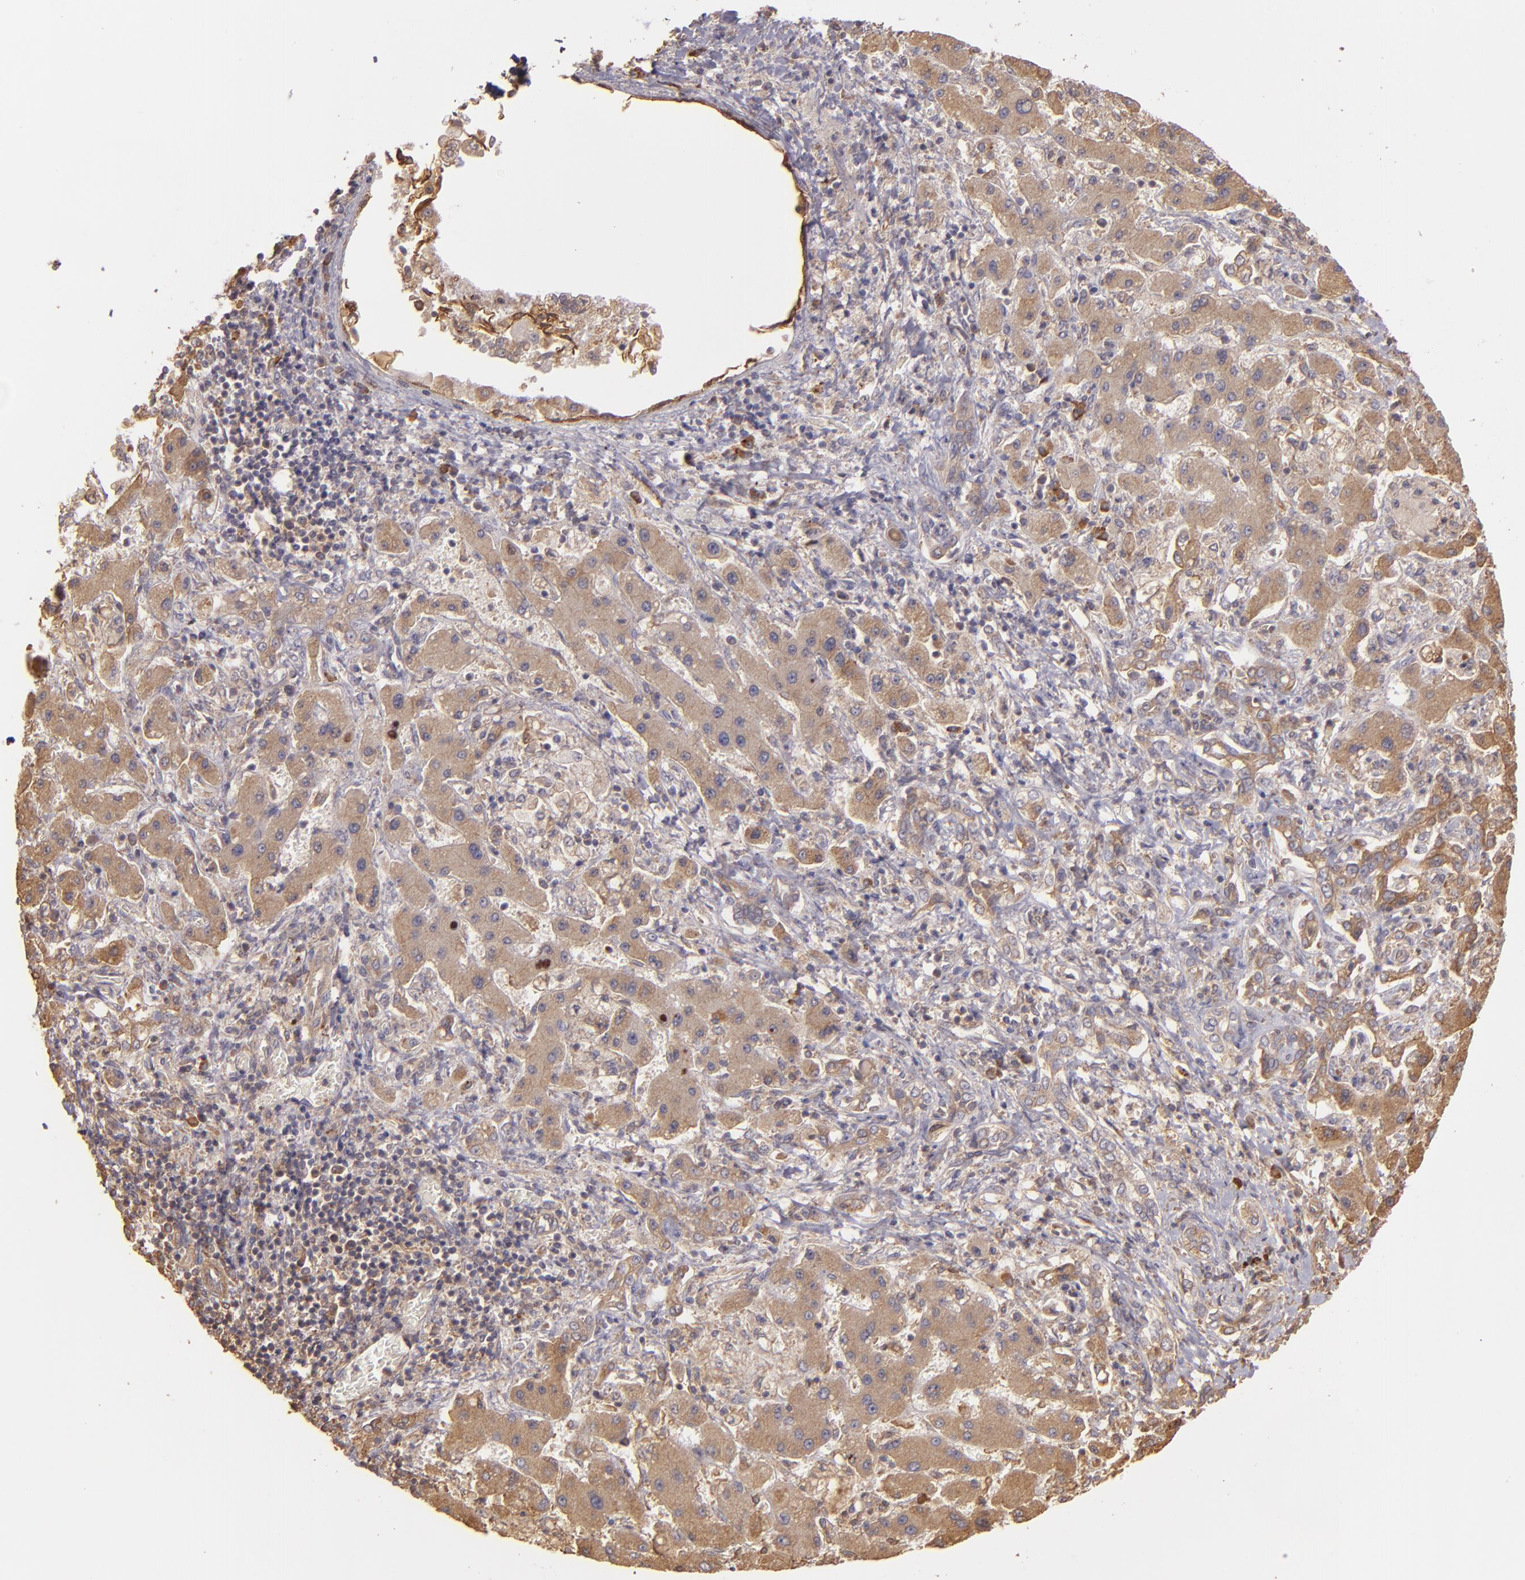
{"staining": {"intensity": "moderate", "quantity": ">75%", "location": "cytoplasmic/membranous"}, "tissue": "liver cancer", "cell_type": "Tumor cells", "image_type": "cancer", "snomed": [{"axis": "morphology", "description": "Cholangiocarcinoma"}, {"axis": "topography", "description": "Liver"}], "caption": "Human liver cancer stained with a brown dye reveals moderate cytoplasmic/membranous positive staining in about >75% of tumor cells.", "gene": "ECE1", "patient": {"sex": "male", "age": 50}}